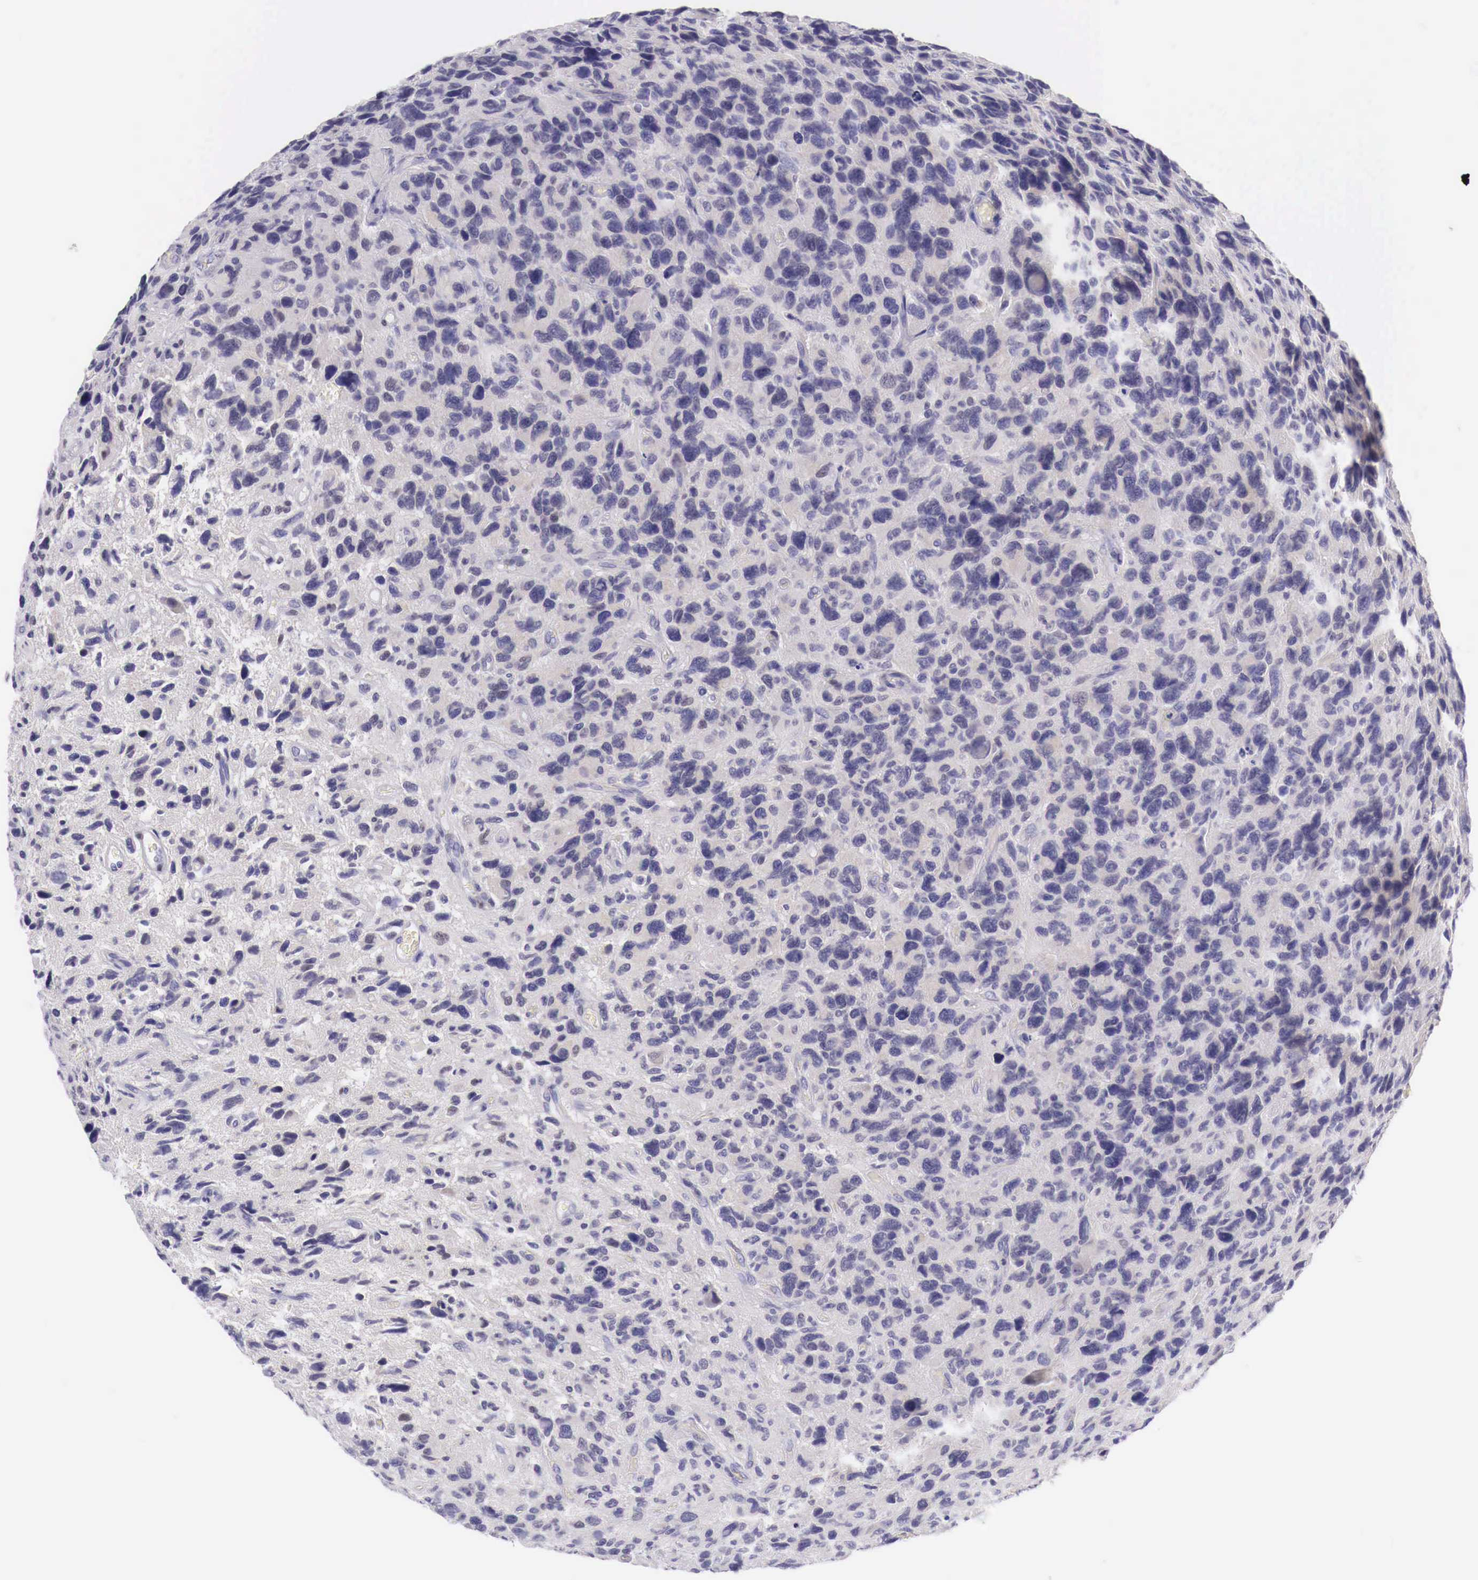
{"staining": {"intensity": "negative", "quantity": "none", "location": "none"}, "tissue": "glioma", "cell_type": "Tumor cells", "image_type": "cancer", "snomed": [{"axis": "morphology", "description": "Glioma, malignant, High grade"}, {"axis": "topography", "description": "Brain"}], "caption": "Immunohistochemical staining of glioma displays no significant positivity in tumor cells.", "gene": "BCL6", "patient": {"sex": "female", "age": 60}}